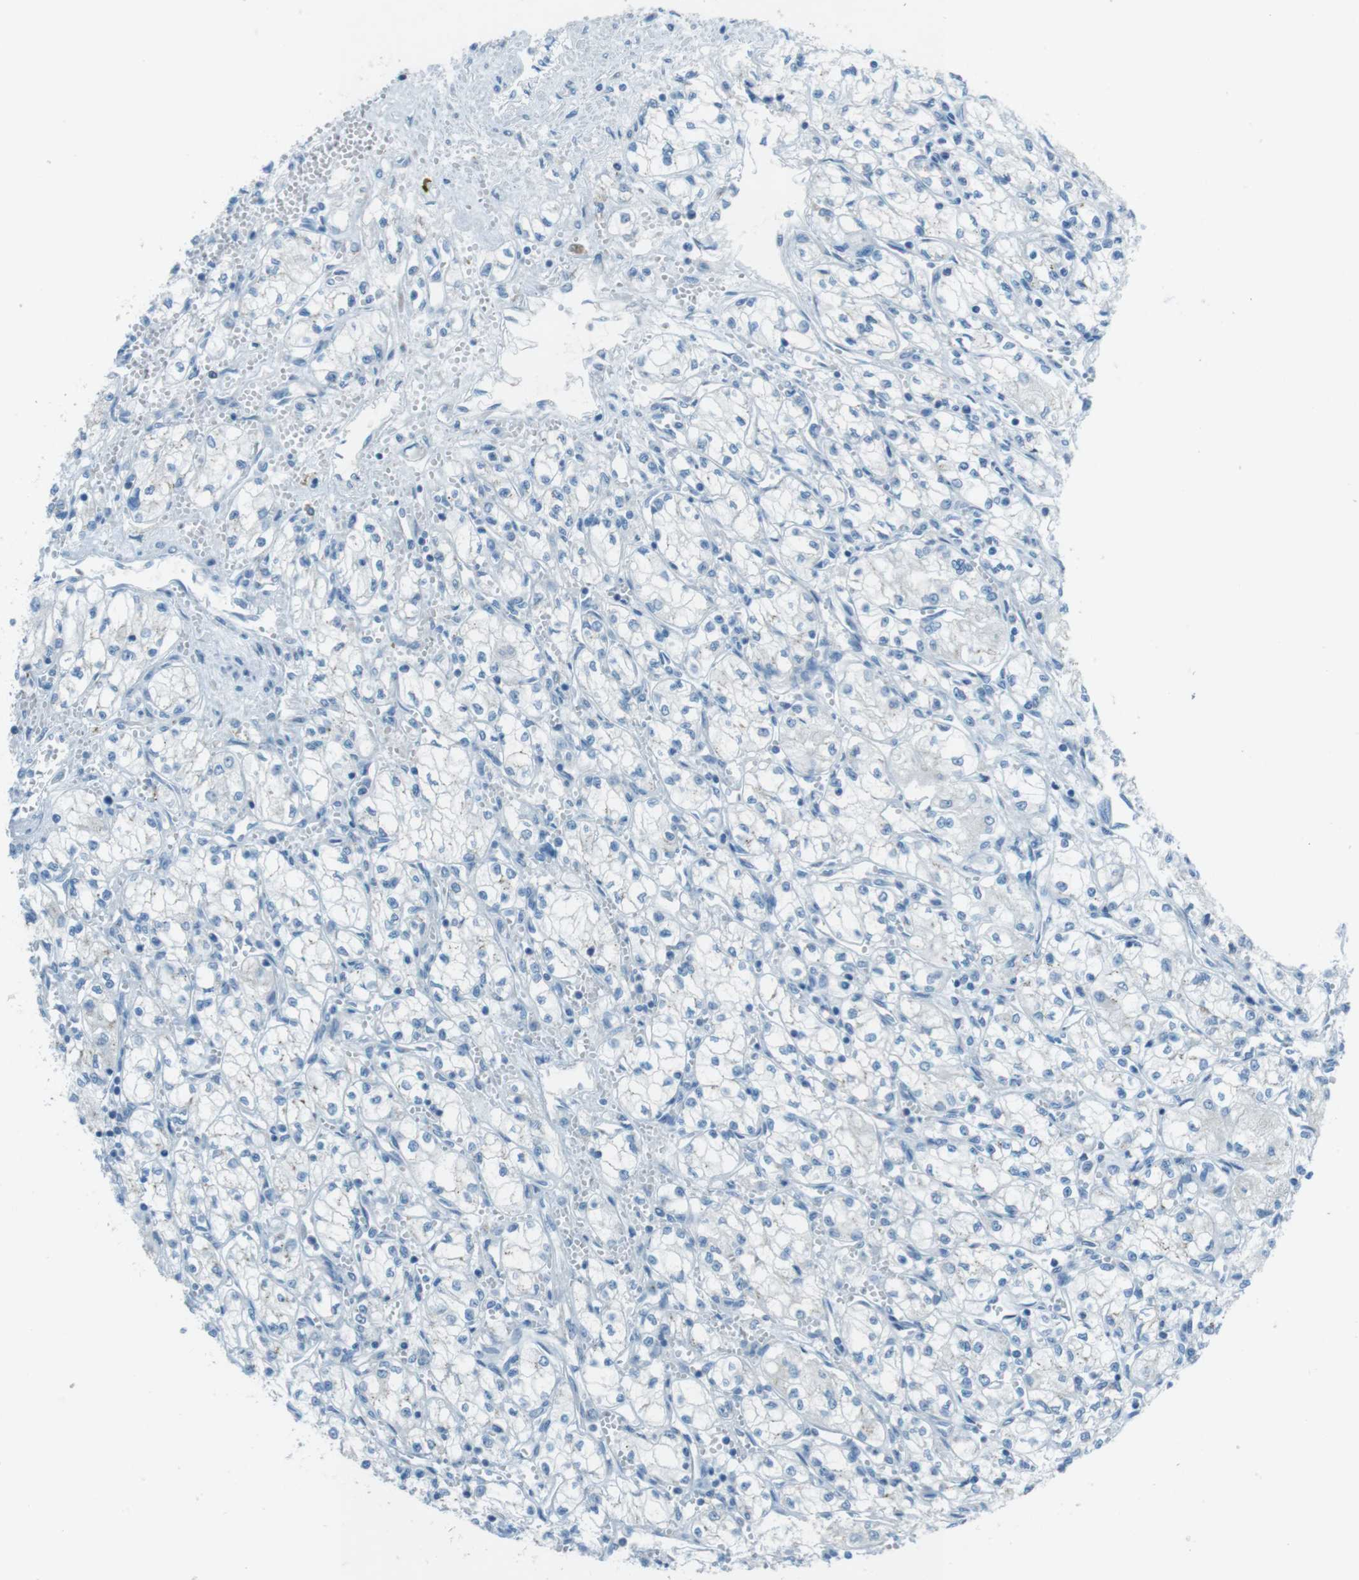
{"staining": {"intensity": "negative", "quantity": "none", "location": "none"}, "tissue": "renal cancer", "cell_type": "Tumor cells", "image_type": "cancer", "snomed": [{"axis": "morphology", "description": "Normal tissue, NOS"}, {"axis": "morphology", "description": "Adenocarcinoma, NOS"}, {"axis": "topography", "description": "Kidney"}], "caption": "Immunohistochemistry (IHC) of renal cancer (adenocarcinoma) demonstrates no expression in tumor cells.", "gene": "TXNDC15", "patient": {"sex": "male", "age": 59}}